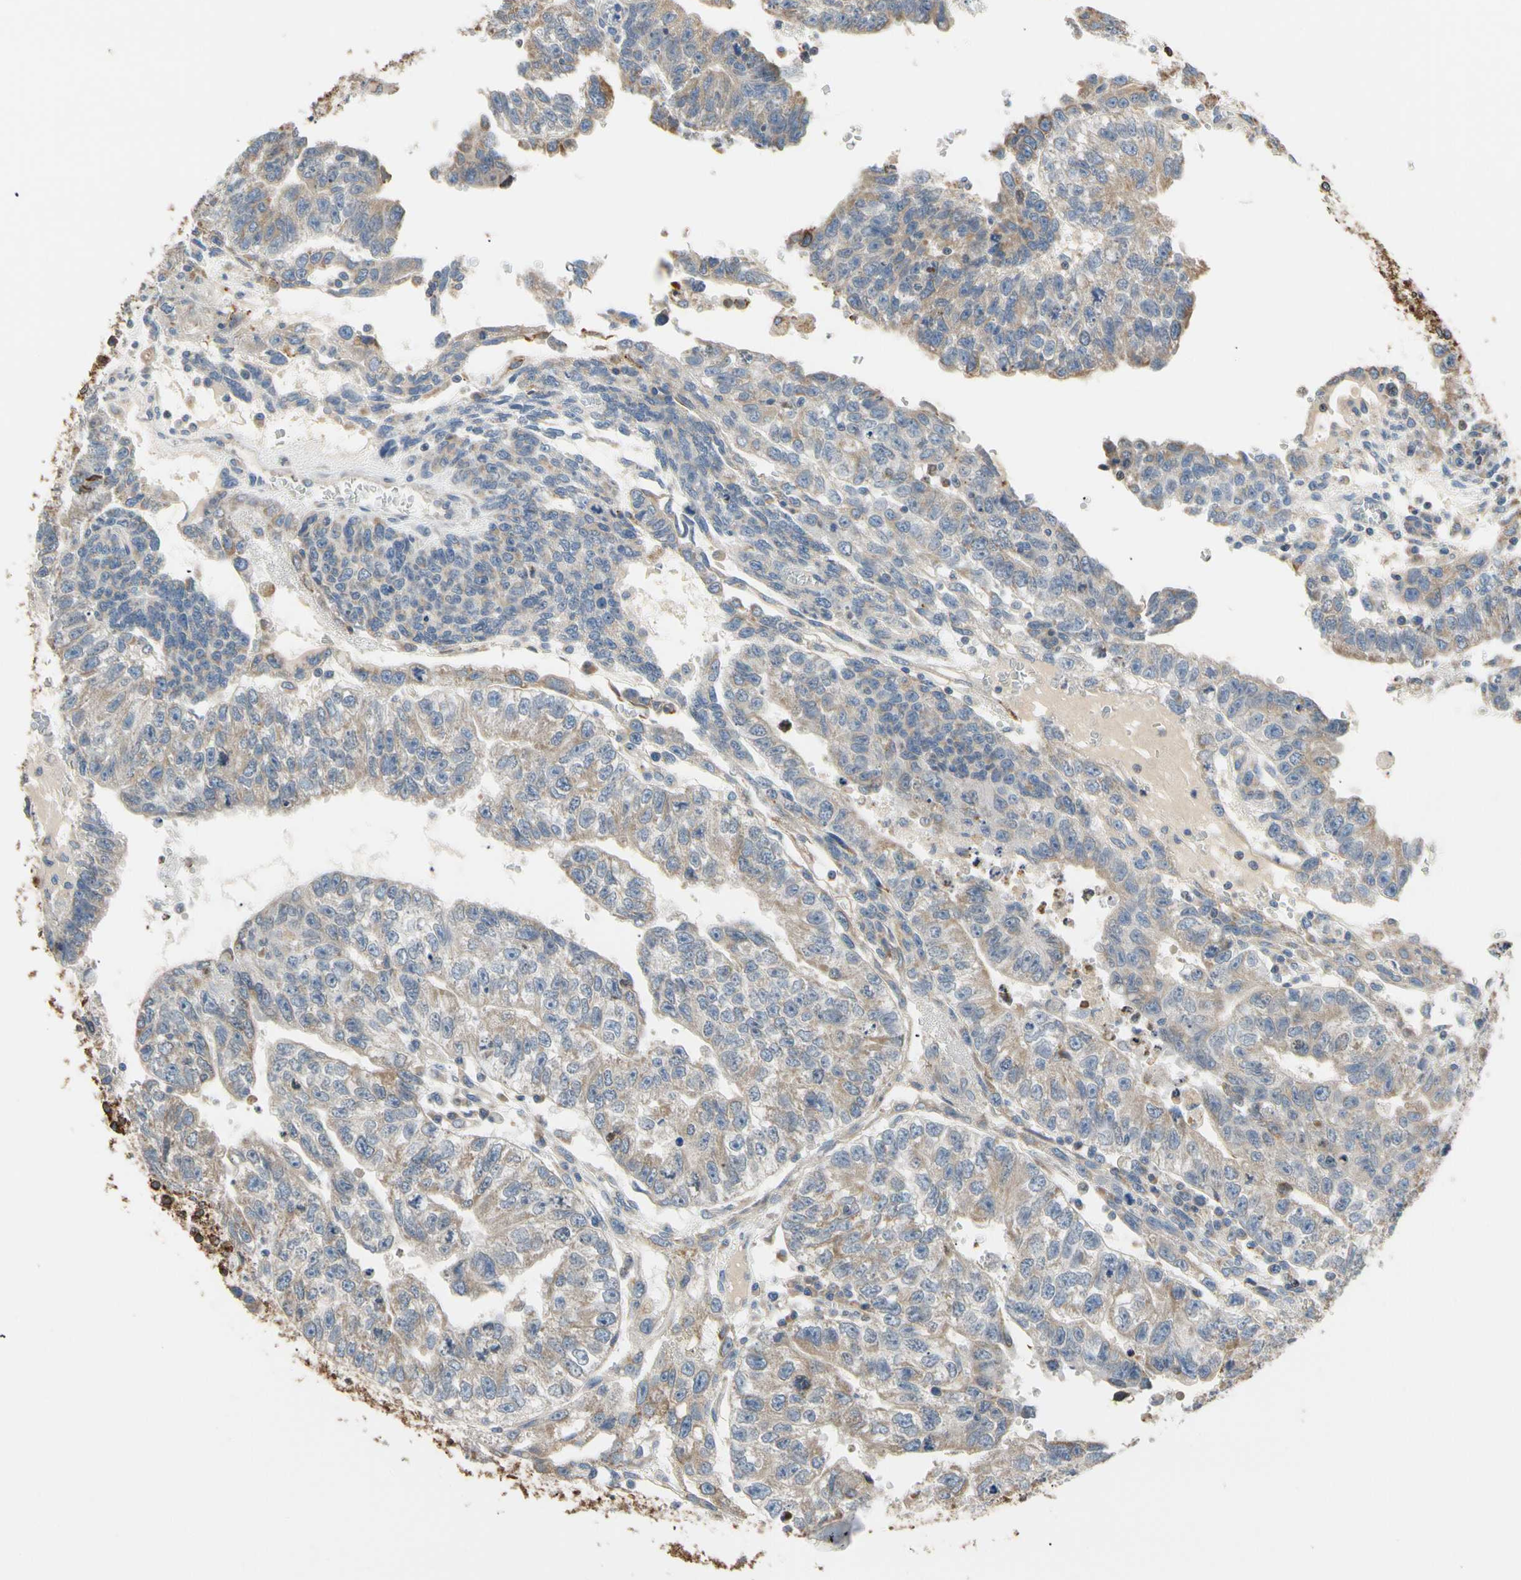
{"staining": {"intensity": "weak", "quantity": "25%-75%", "location": "cytoplasmic/membranous"}, "tissue": "testis cancer", "cell_type": "Tumor cells", "image_type": "cancer", "snomed": [{"axis": "morphology", "description": "Seminoma, NOS"}, {"axis": "morphology", "description": "Carcinoma, Embryonal, NOS"}, {"axis": "topography", "description": "Testis"}], "caption": "Immunohistochemical staining of human testis seminoma shows weak cytoplasmic/membranous protein positivity in about 25%-75% of tumor cells. (DAB (3,3'-diaminobenzidine) IHC with brightfield microscopy, high magnification).", "gene": "PLGRKT", "patient": {"sex": "male", "age": 52}}